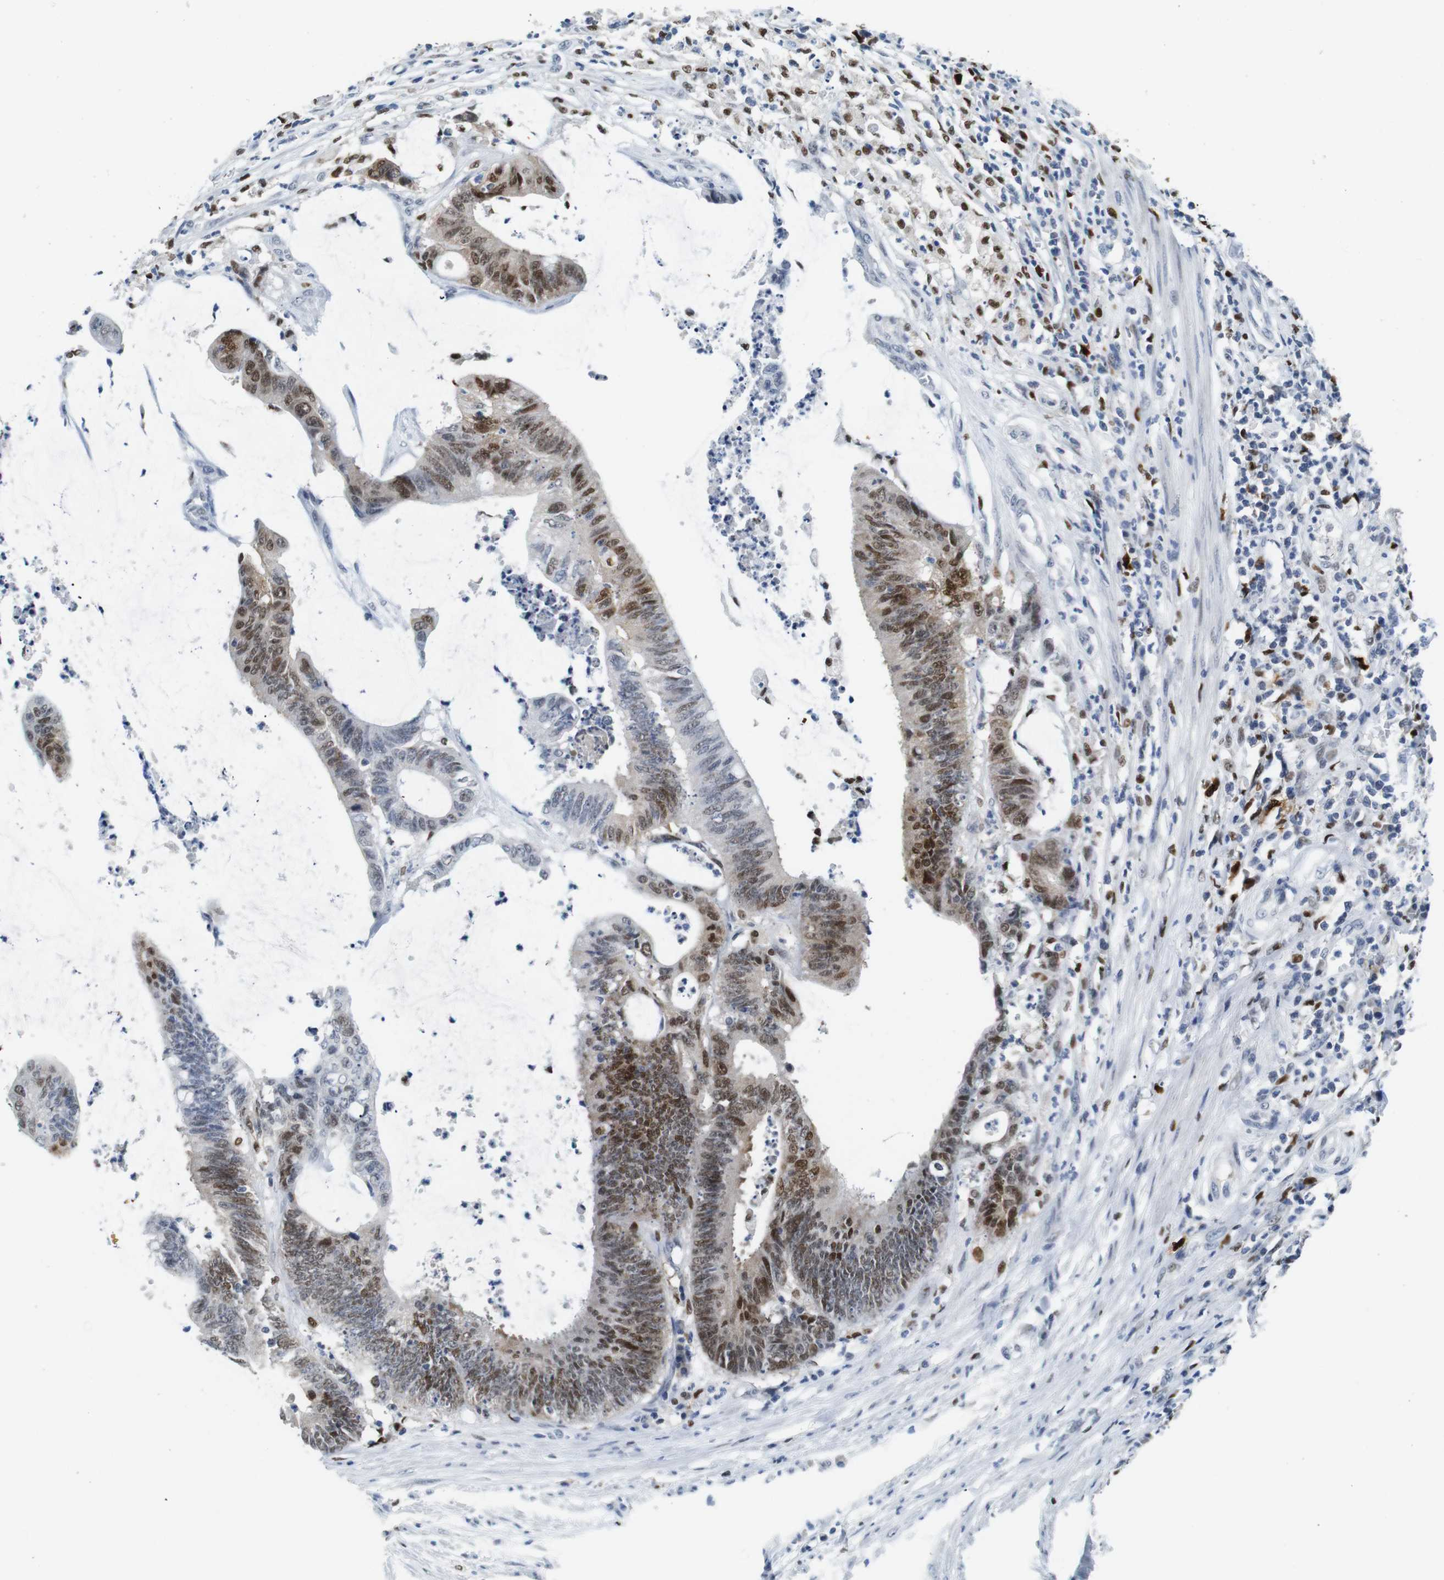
{"staining": {"intensity": "moderate", "quantity": ">75%", "location": "nuclear"}, "tissue": "colorectal cancer", "cell_type": "Tumor cells", "image_type": "cancer", "snomed": [{"axis": "morphology", "description": "Adenocarcinoma, NOS"}, {"axis": "topography", "description": "Rectum"}], "caption": "Immunohistochemistry (IHC) image of neoplastic tissue: colorectal adenocarcinoma stained using immunohistochemistry (IHC) reveals medium levels of moderate protein expression localized specifically in the nuclear of tumor cells, appearing as a nuclear brown color.", "gene": "IRF8", "patient": {"sex": "female", "age": 66}}